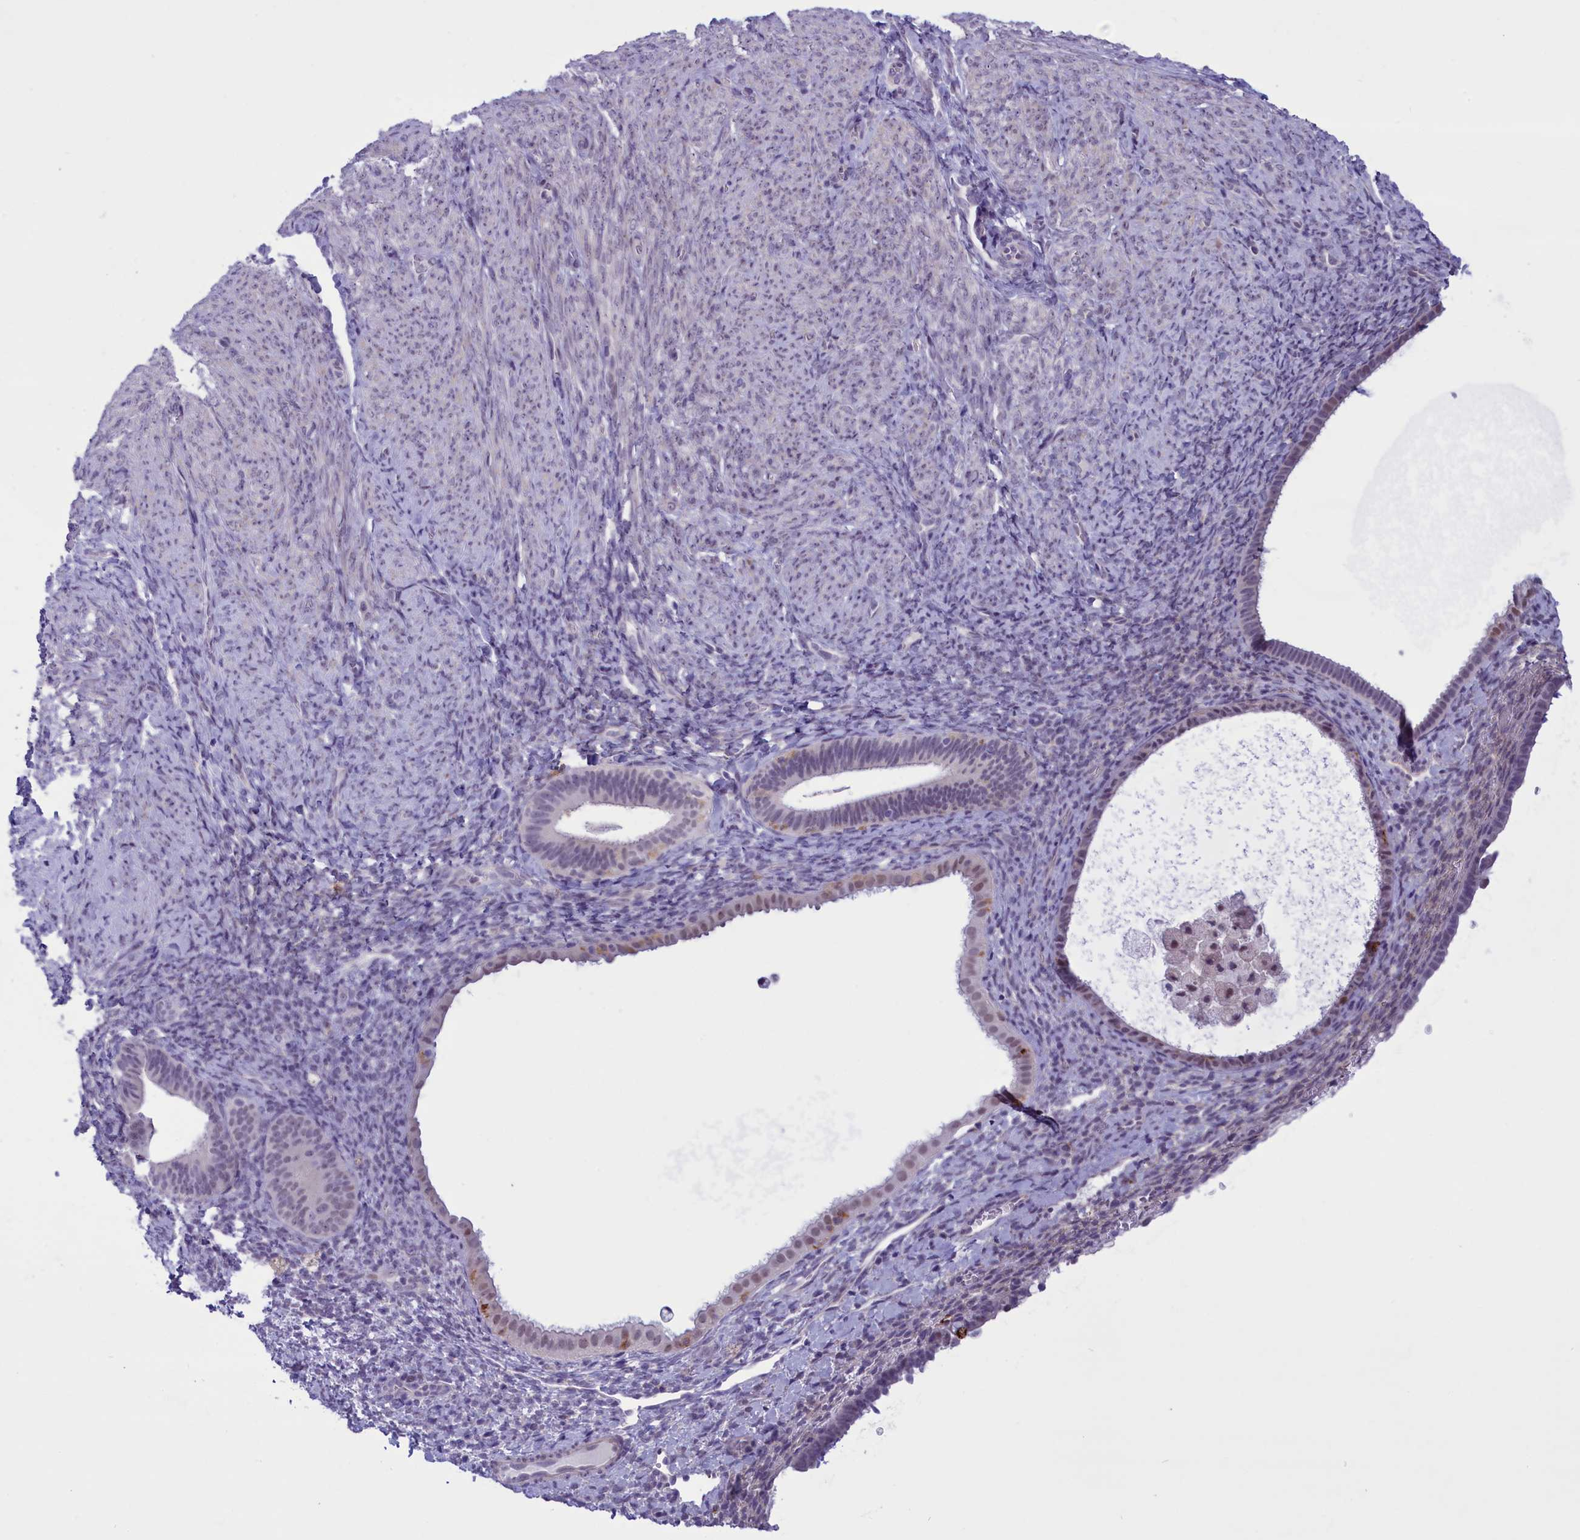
{"staining": {"intensity": "negative", "quantity": "none", "location": "none"}, "tissue": "endometrium", "cell_type": "Cells in endometrial stroma", "image_type": "normal", "snomed": [{"axis": "morphology", "description": "Normal tissue, NOS"}, {"axis": "topography", "description": "Endometrium"}], "caption": "High power microscopy image of an IHC histopathology image of normal endometrium, revealing no significant expression in cells in endometrial stroma.", "gene": "ELOA2", "patient": {"sex": "female", "age": 65}}